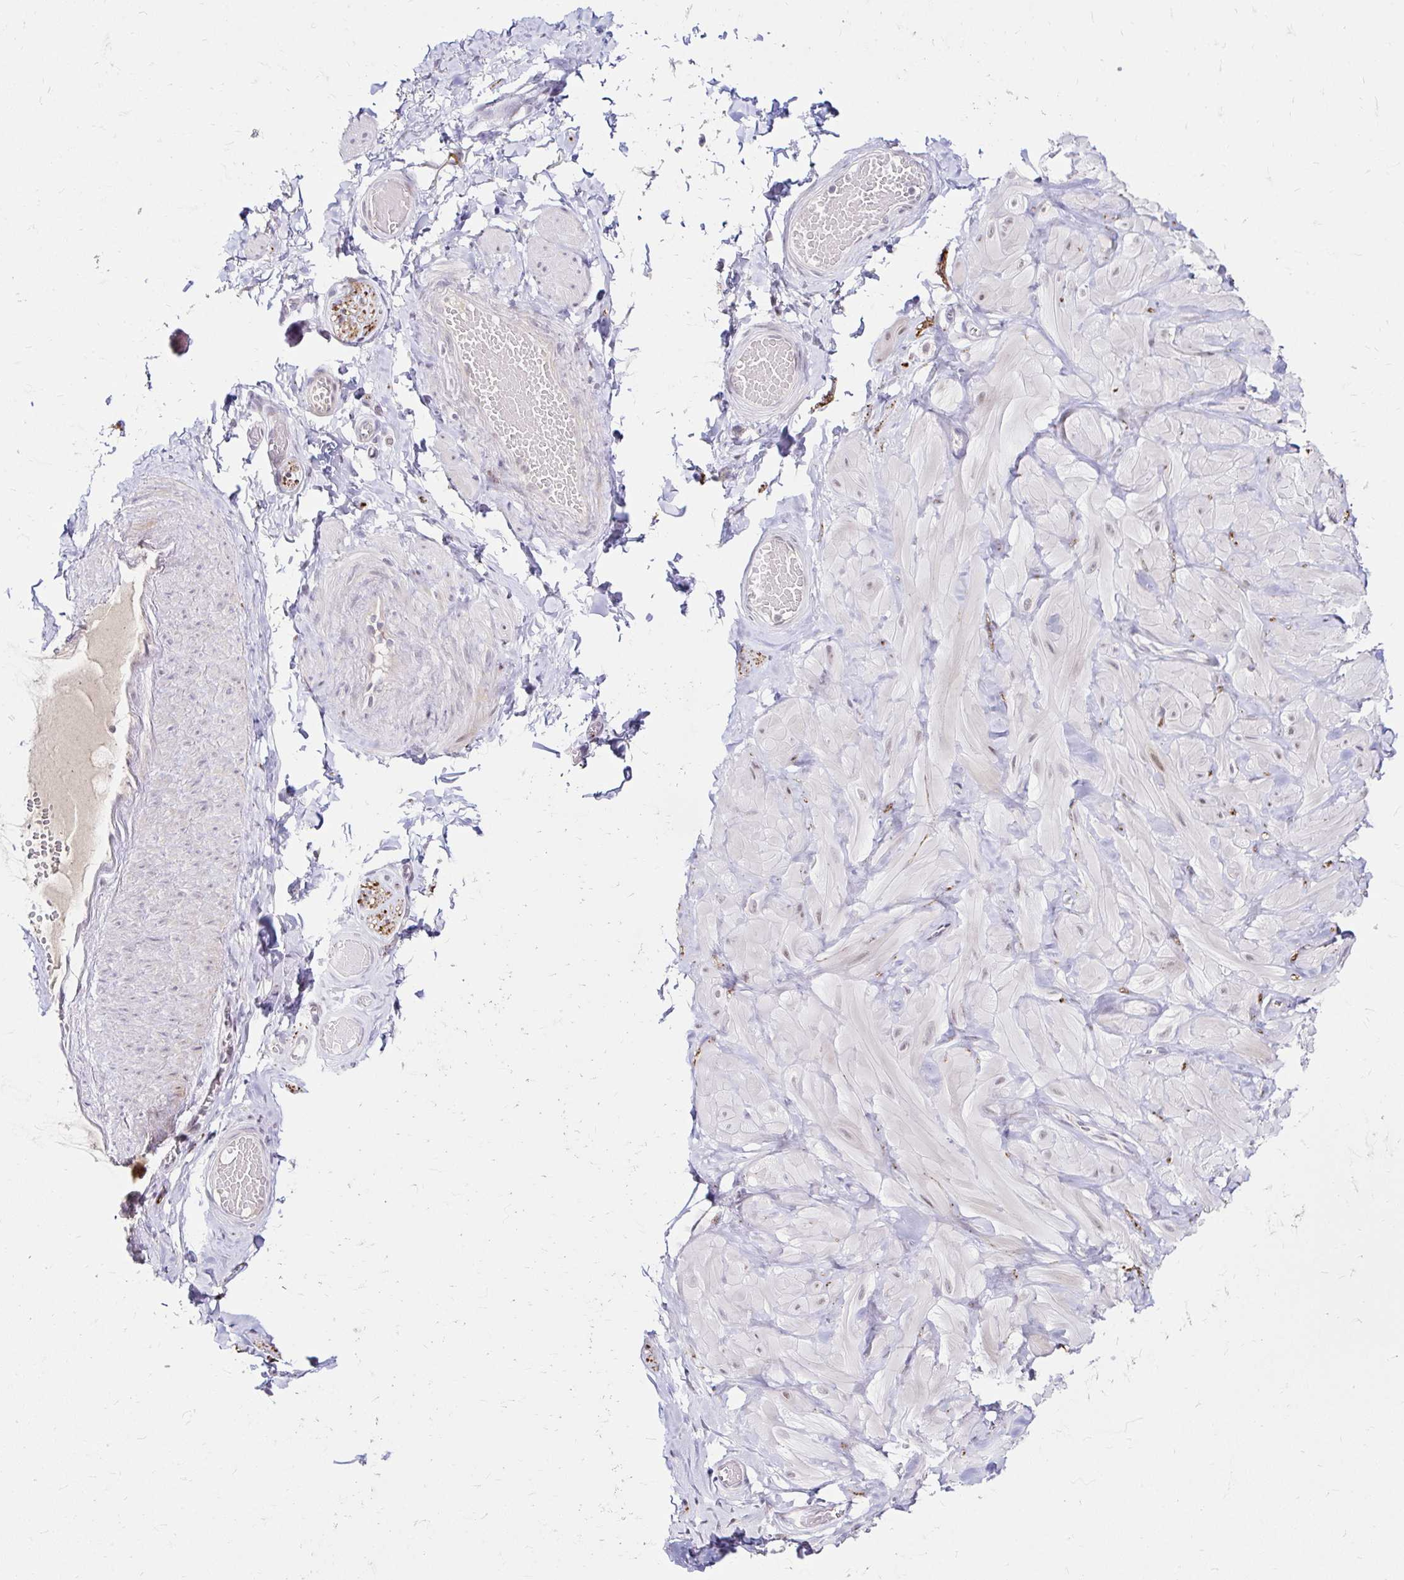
{"staining": {"intensity": "negative", "quantity": "none", "location": "none"}, "tissue": "soft tissue", "cell_type": "Fibroblasts", "image_type": "normal", "snomed": [{"axis": "morphology", "description": "Normal tissue, NOS"}, {"axis": "topography", "description": "Soft tissue"}, {"axis": "topography", "description": "Adipose tissue"}, {"axis": "topography", "description": "Vascular tissue"}, {"axis": "topography", "description": "Peripheral nerve tissue"}], "caption": "A high-resolution histopathology image shows immunohistochemistry (IHC) staining of unremarkable soft tissue, which reveals no significant positivity in fibroblasts.", "gene": "GUCY1A1", "patient": {"sex": "male", "age": 29}}